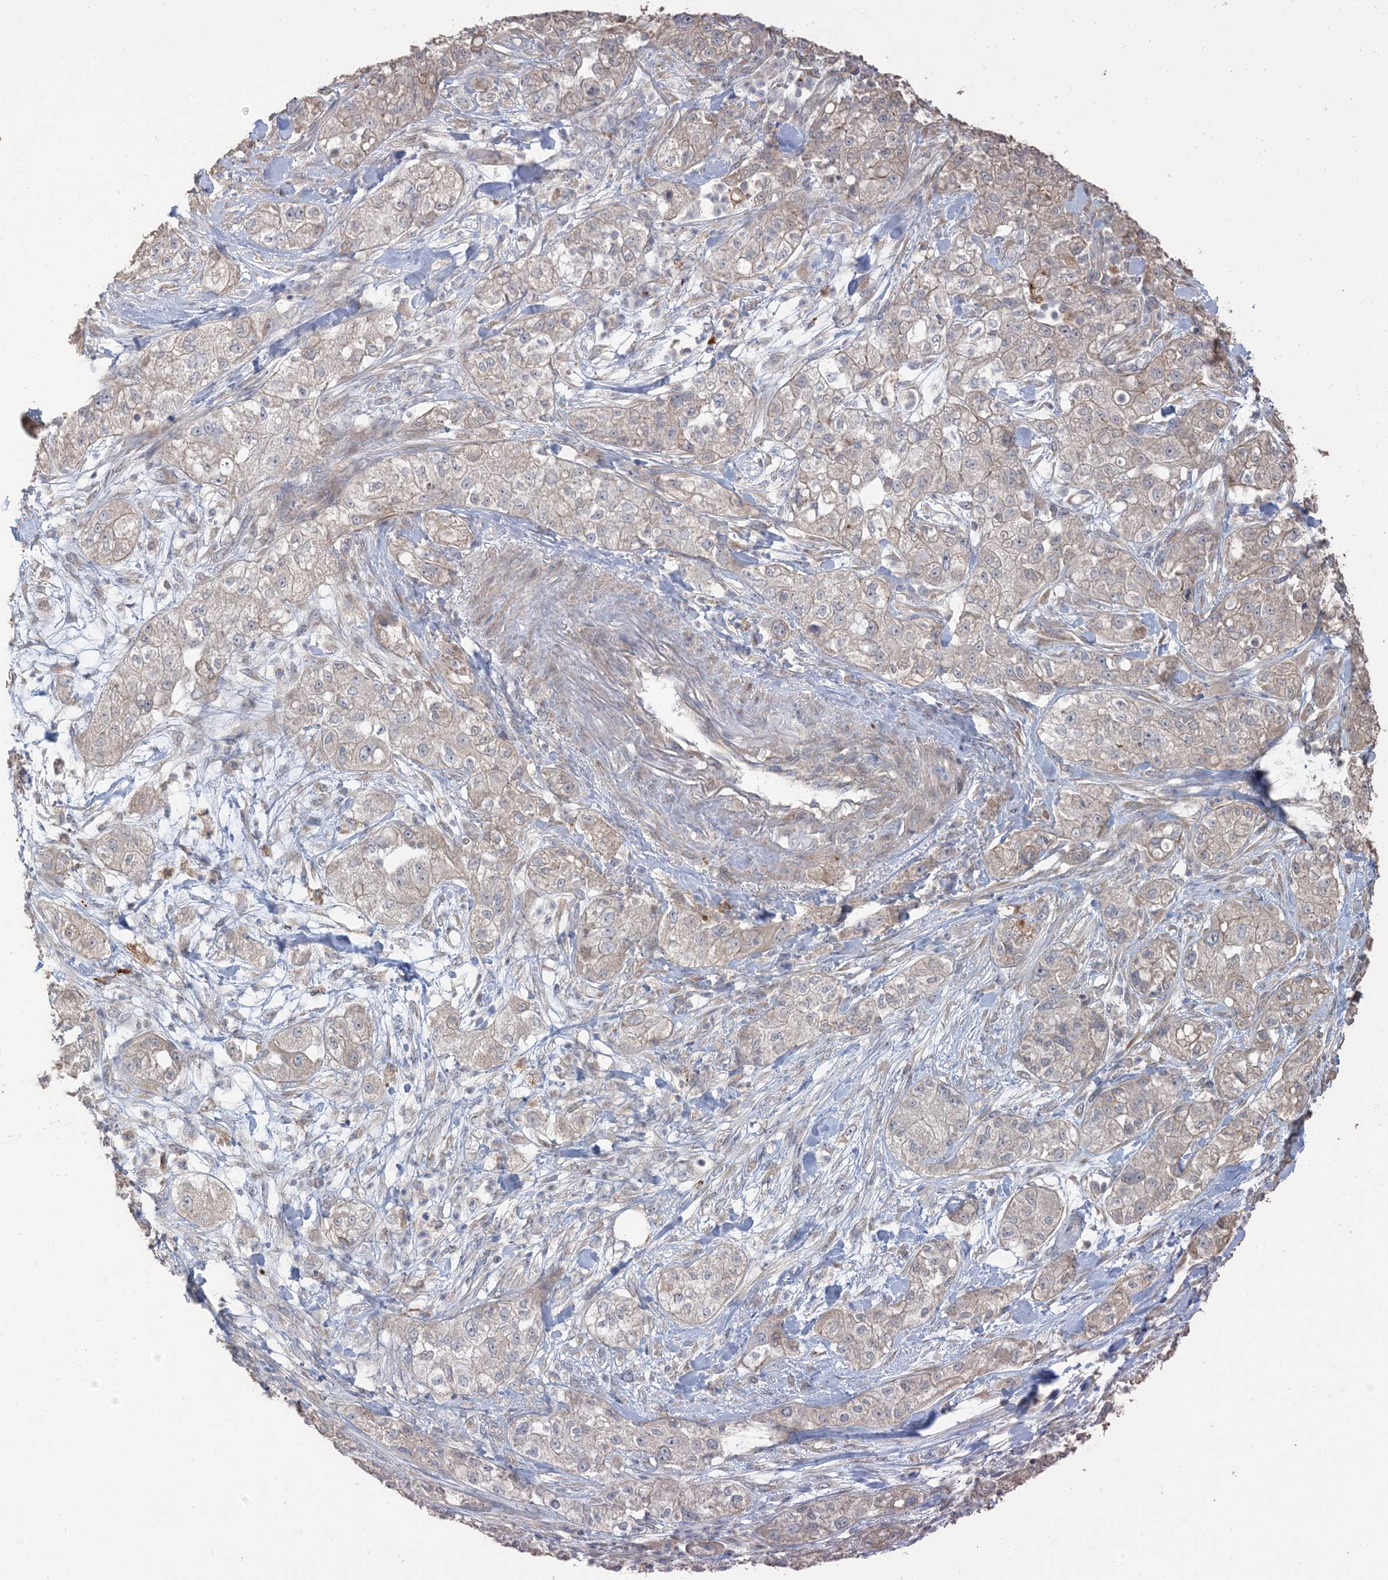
{"staining": {"intensity": "weak", "quantity": "25%-75%", "location": "cytoplasmic/membranous"}, "tissue": "pancreatic cancer", "cell_type": "Tumor cells", "image_type": "cancer", "snomed": [{"axis": "morphology", "description": "Adenocarcinoma, NOS"}, {"axis": "topography", "description": "Pancreas"}], "caption": "Brown immunohistochemical staining in pancreatic cancer displays weak cytoplasmic/membranous expression in about 25%-75% of tumor cells.", "gene": "RNF175", "patient": {"sex": "female", "age": 78}}